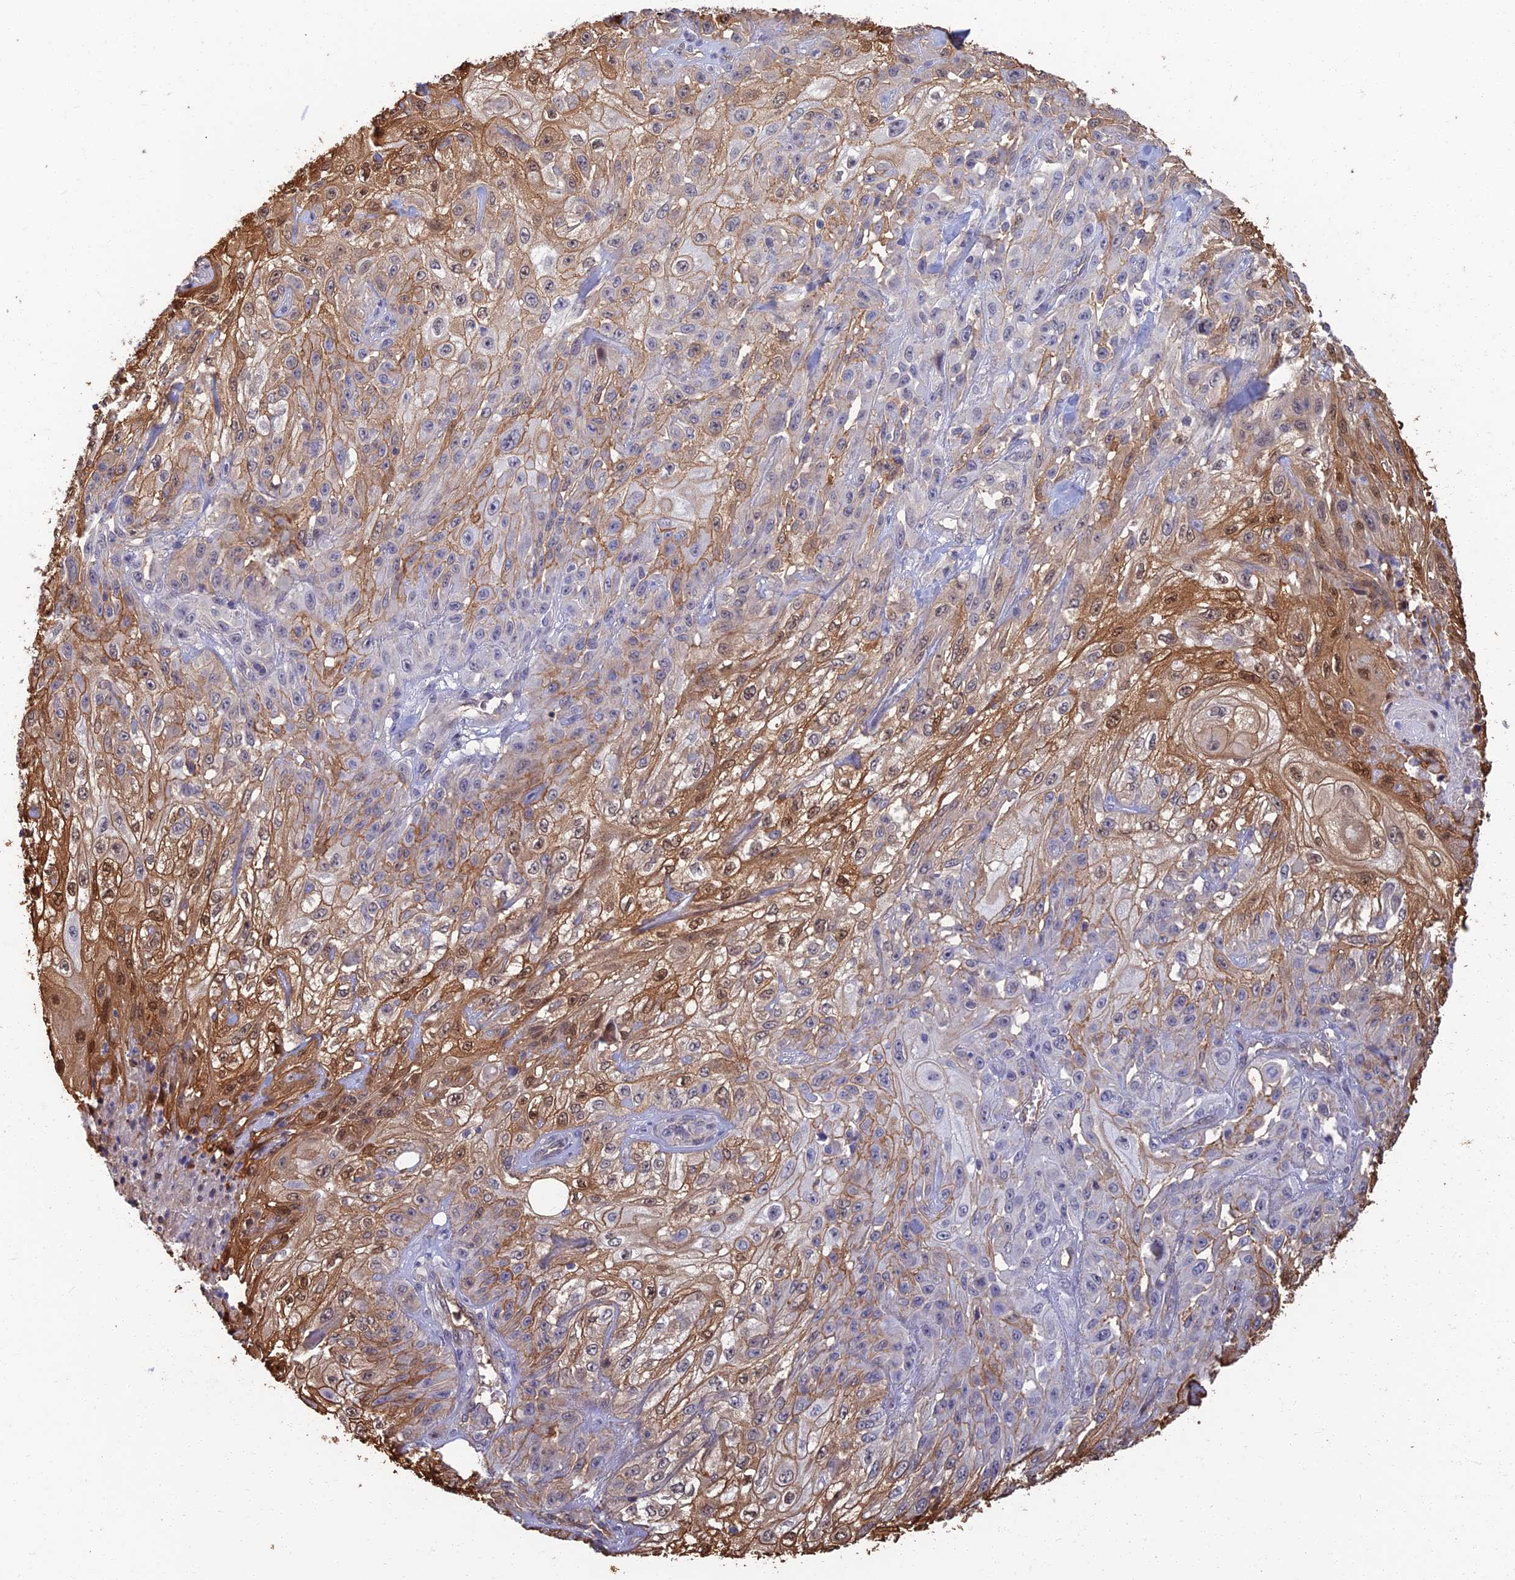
{"staining": {"intensity": "moderate", "quantity": "25%-75%", "location": "cytoplasmic/membranous,nuclear"}, "tissue": "skin cancer", "cell_type": "Tumor cells", "image_type": "cancer", "snomed": [{"axis": "morphology", "description": "Squamous cell carcinoma, NOS"}, {"axis": "morphology", "description": "Squamous cell carcinoma, metastatic, NOS"}, {"axis": "topography", "description": "Skin"}, {"axis": "topography", "description": "Lymph node"}], "caption": "Skin cancer (squamous cell carcinoma) stained with DAB IHC reveals medium levels of moderate cytoplasmic/membranous and nuclear expression in approximately 25%-75% of tumor cells. The protein is stained brown, and the nuclei are stained in blue (DAB IHC with brightfield microscopy, high magnification).", "gene": "LRRN3", "patient": {"sex": "male", "age": 75}}